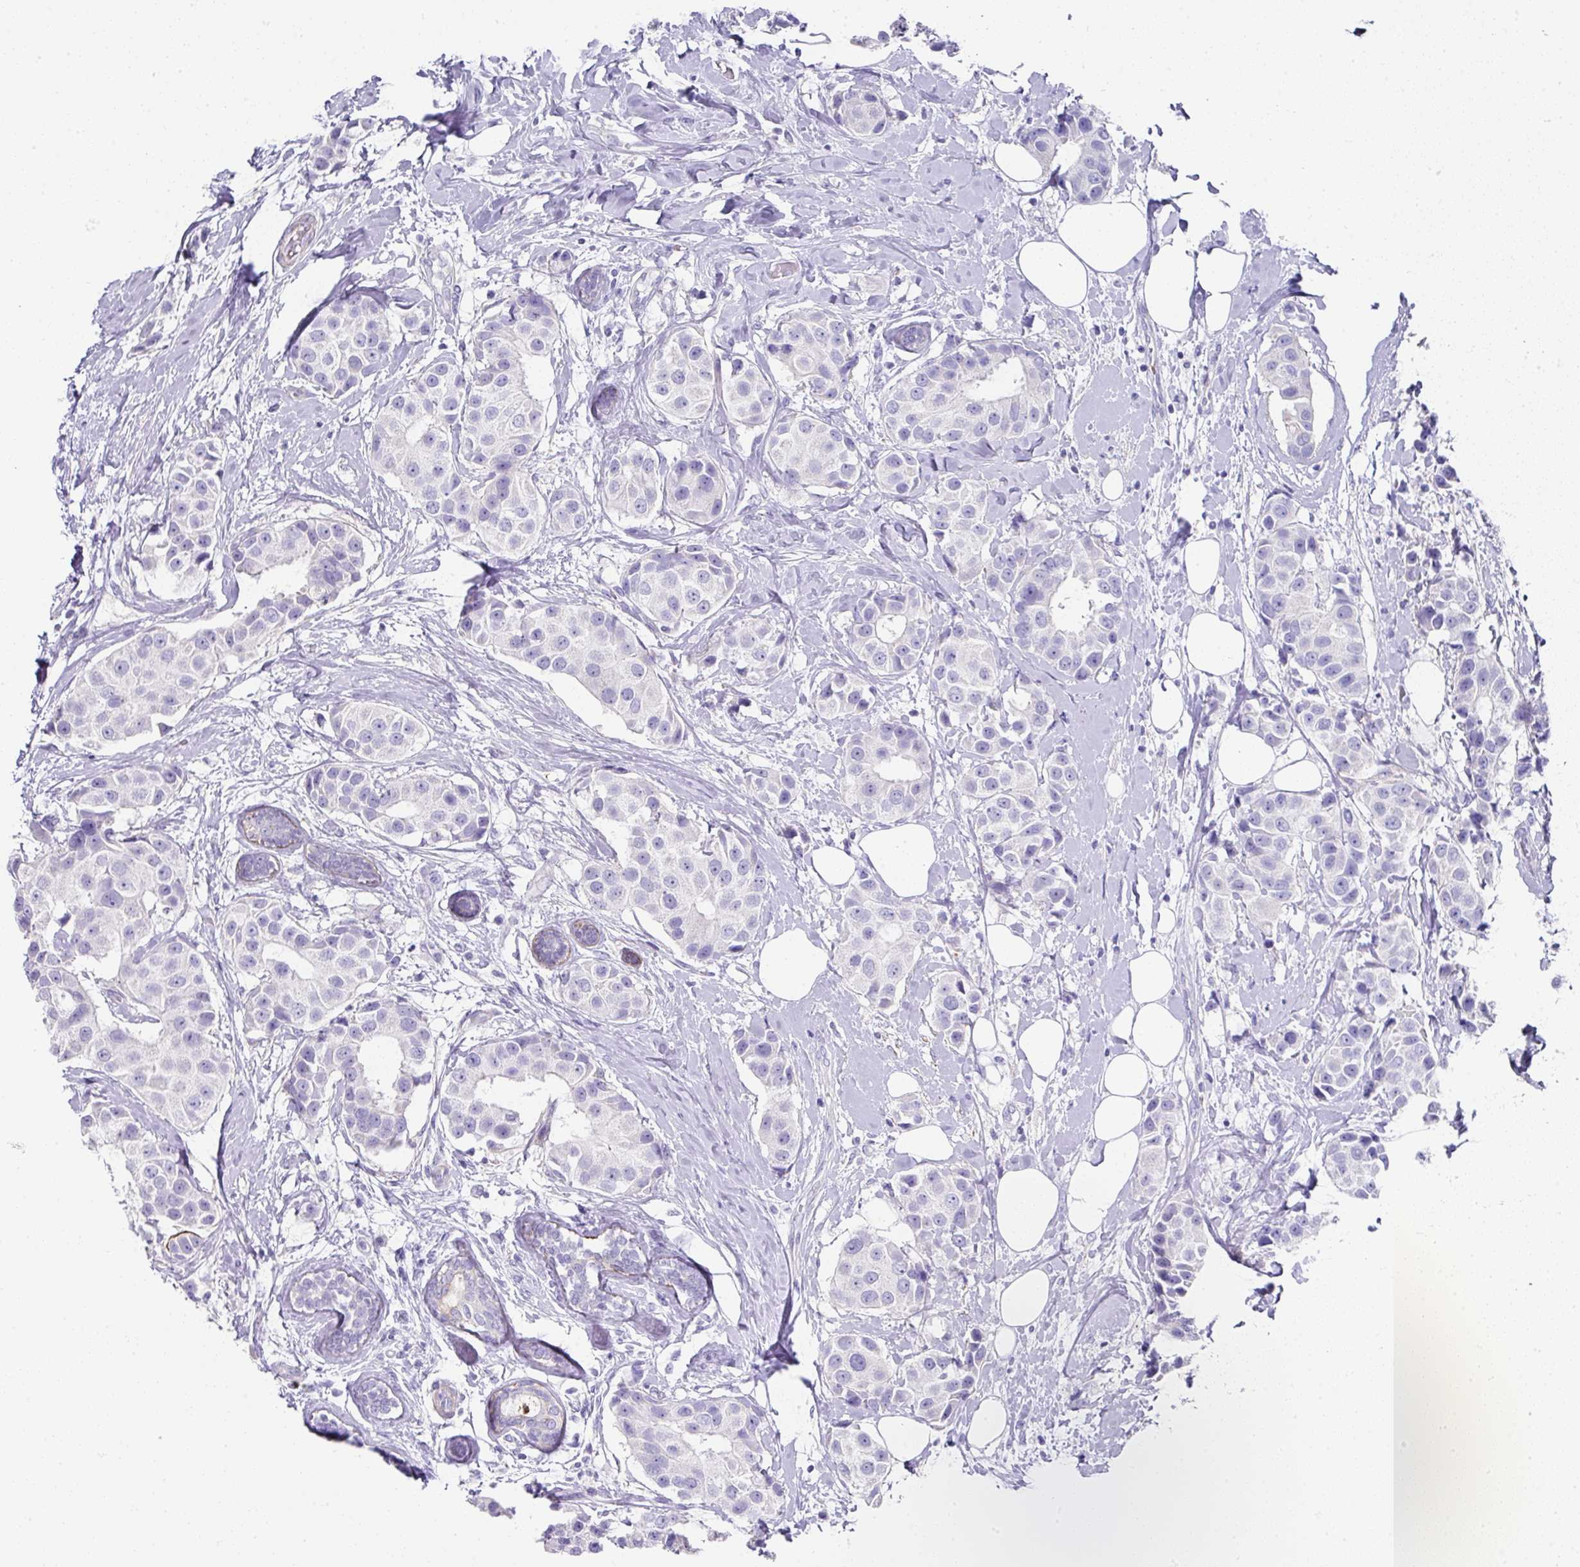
{"staining": {"intensity": "negative", "quantity": "none", "location": "none"}, "tissue": "breast cancer", "cell_type": "Tumor cells", "image_type": "cancer", "snomed": [{"axis": "morphology", "description": "Normal tissue, NOS"}, {"axis": "morphology", "description": "Duct carcinoma"}, {"axis": "topography", "description": "Breast"}], "caption": "Immunohistochemical staining of human breast cancer shows no significant expression in tumor cells. (DAB (3,3'-diaminobenzidine) immunohistochemistry visualized using brightfield microscopy, high magnification).", "gene": "TARM1", "patient": {"sex": "female", "age": 39}}